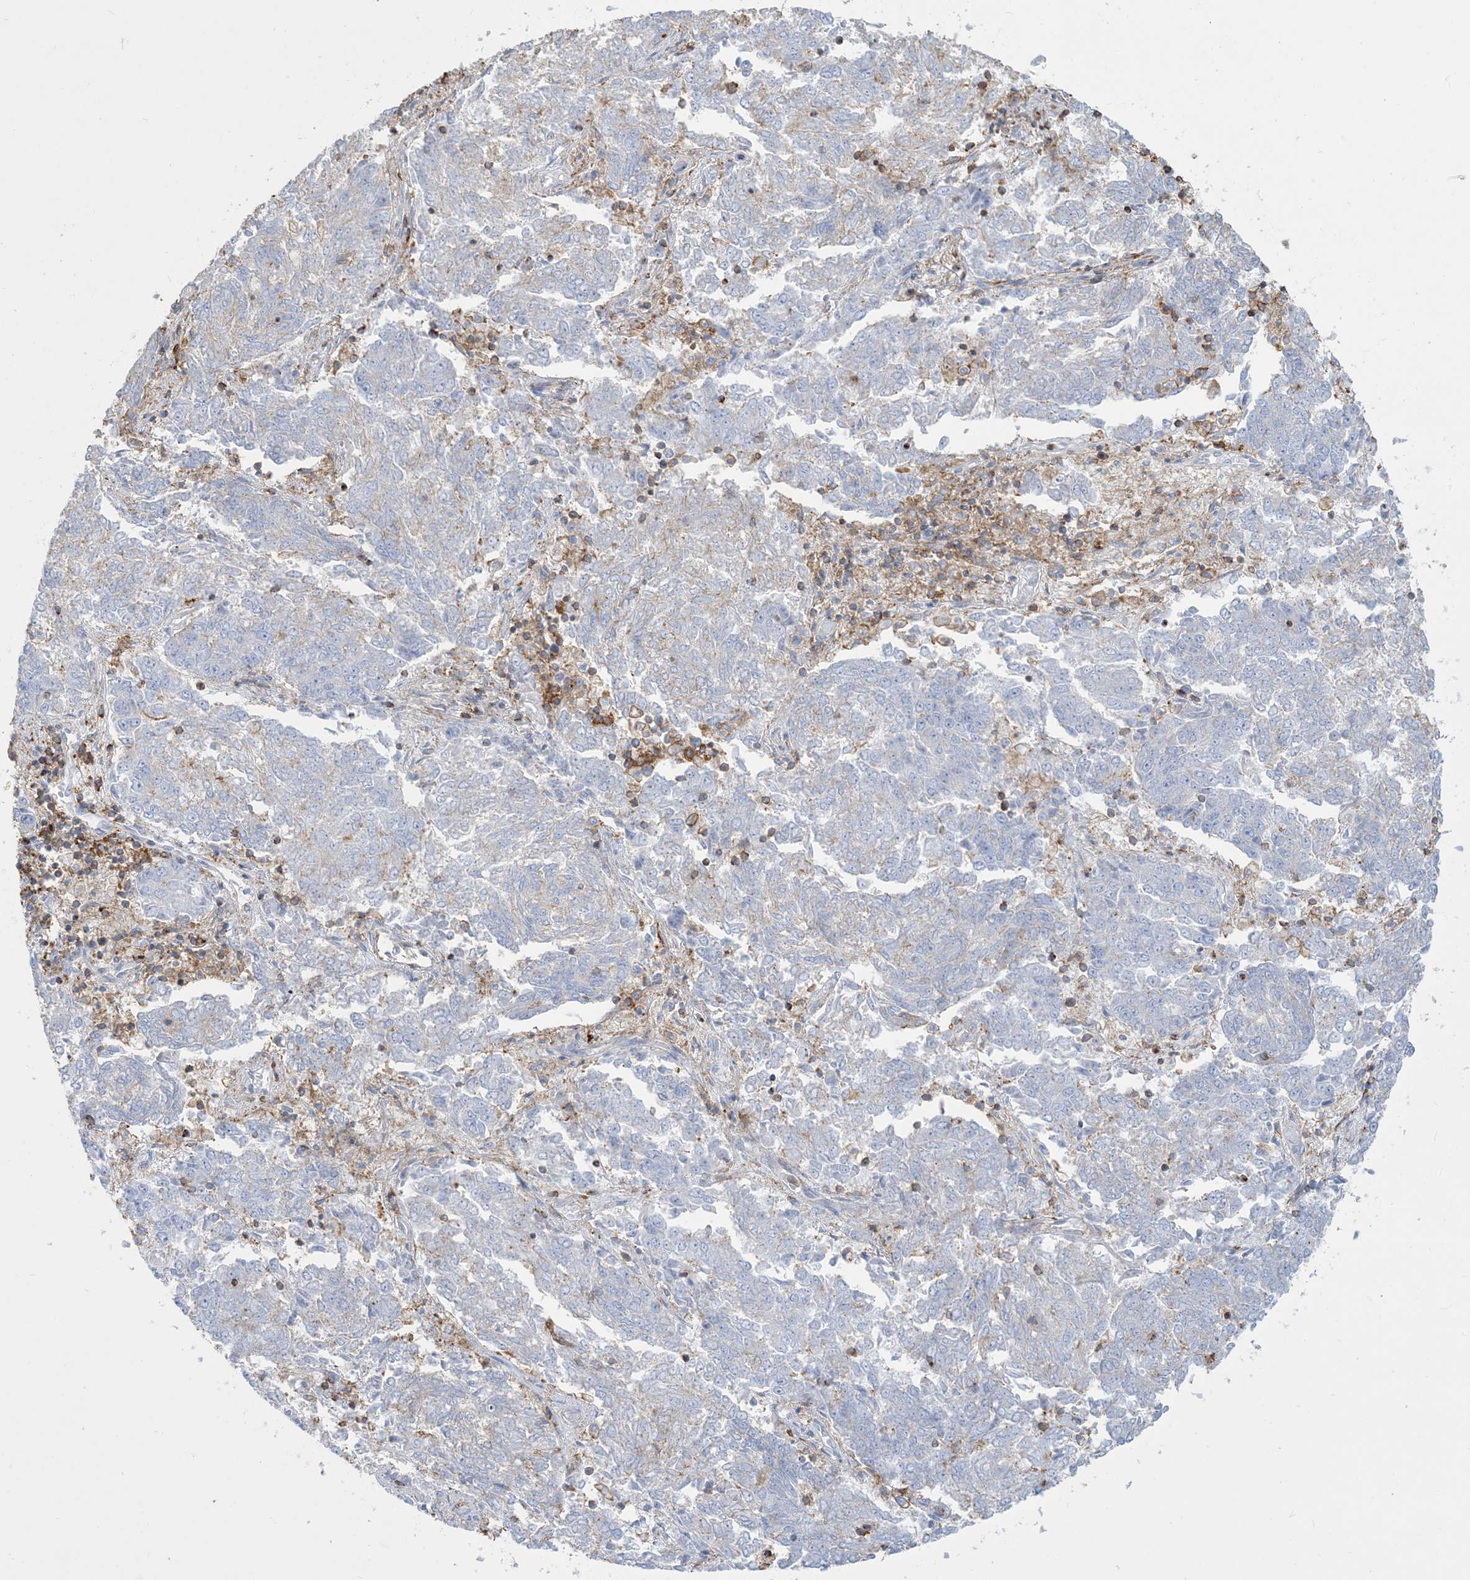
{"staining": {"intensity": "negative", "quantity": "none", "location": "none"}, "tissue": "endometrial cancer", "cell_type": "Tumor cells", "image_type": "cancer", "snomed": [{"axis": "morphology", "description": "Adenocarcinoma, NOS"}, {"axis": "topography", "description": "Endometrium"}], "caption": "The IHC image has no significant positivity in tumor cells of adenocarcinoma (endometrial) tissue.", "gene": "GTF3C2", "patient": {"sex": "female", "age": 80}}